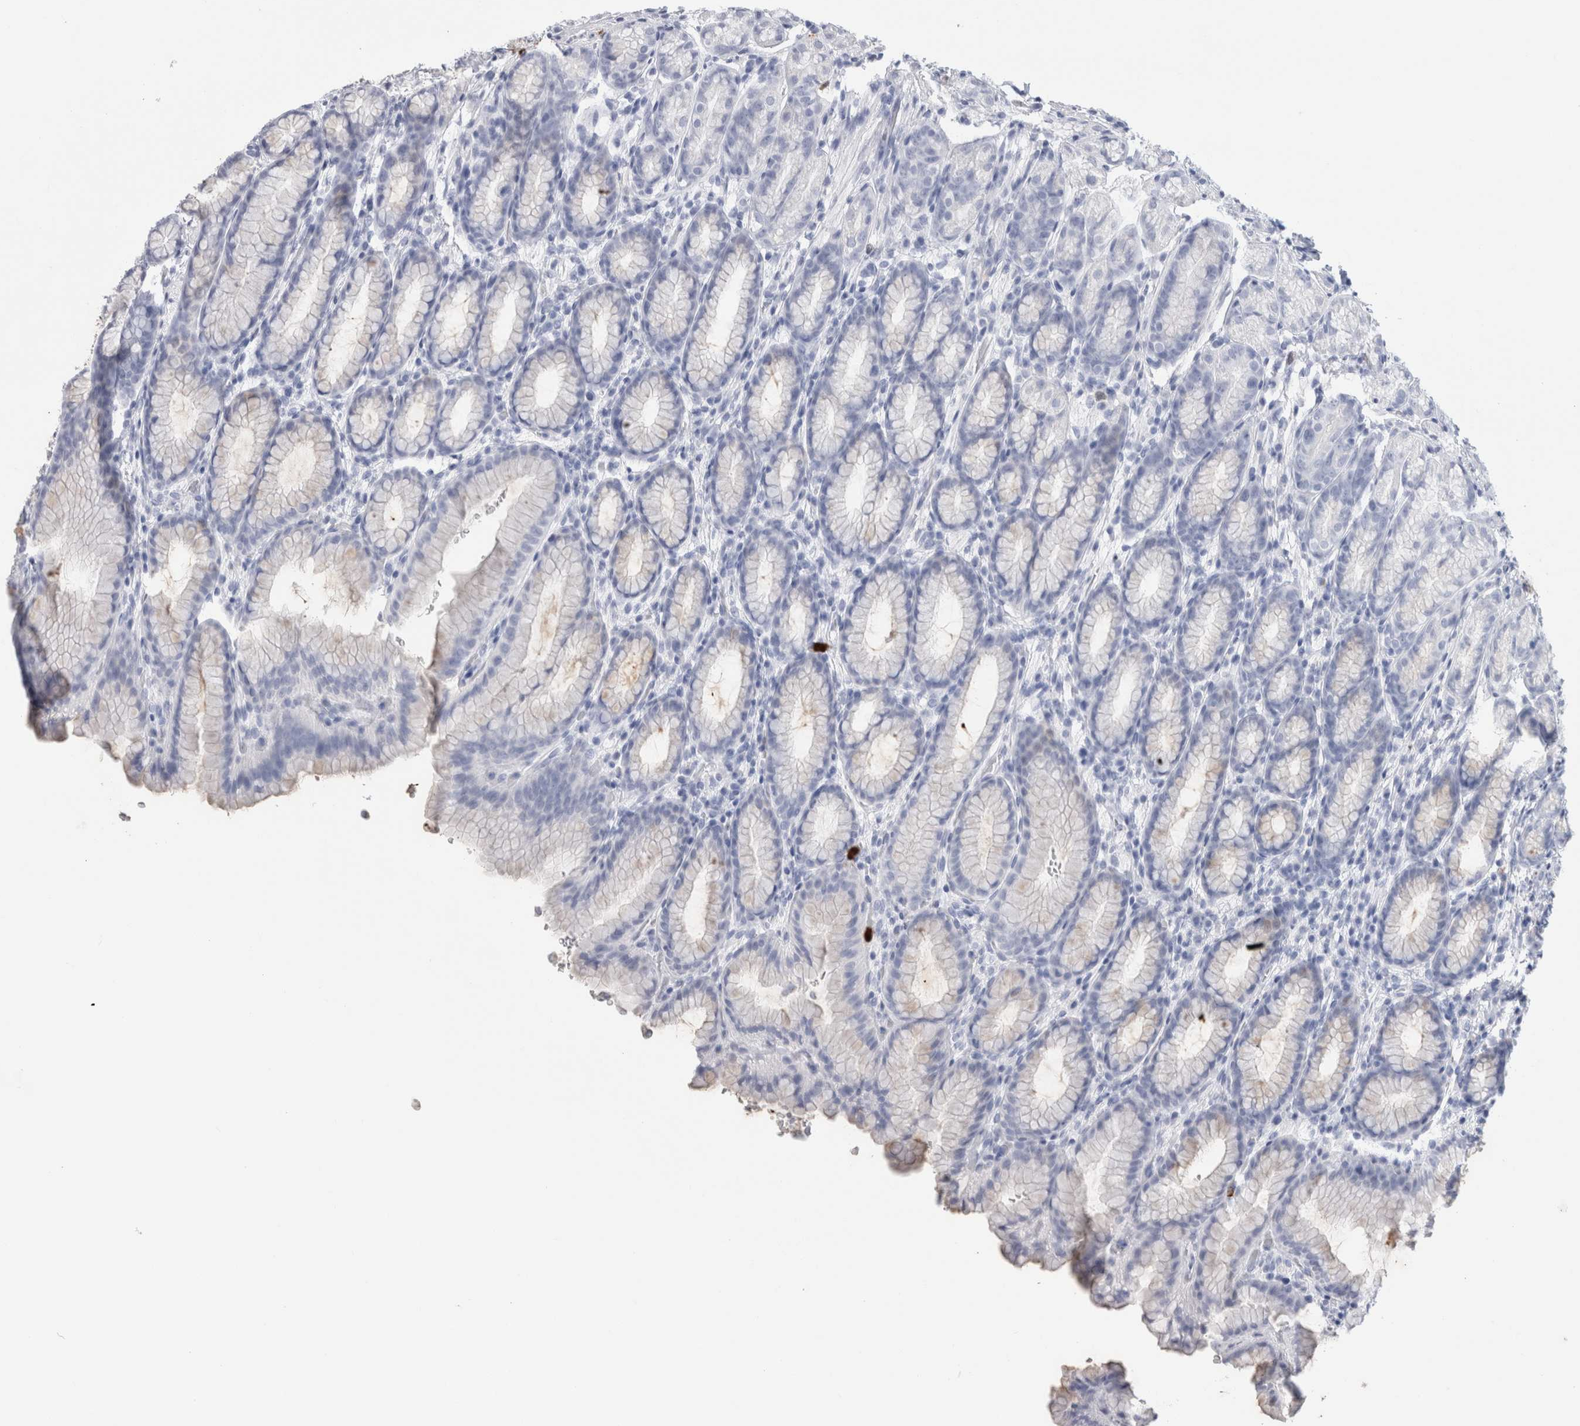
{"staining": {"intensity": "negative", "quantity": "none", "location": "none"}, "tissue": "stomach", "cell_type": "Glandular cells", "image_type": "normal", "snomed": [{"axis": "morphology", "description": "Normal tissue, NOS"}, {"axis": "topography", "description": "Stomach"}], "caption": "Immunohistochemistry histopathology image of benign human stomach stained for a protein (brown), which reveals no expression in glandular cells. (DAB immunohistochemistry with hematoxylin counter stain).", "gene": "S100A8", "patient": {"sex": "male", "age": 42}}